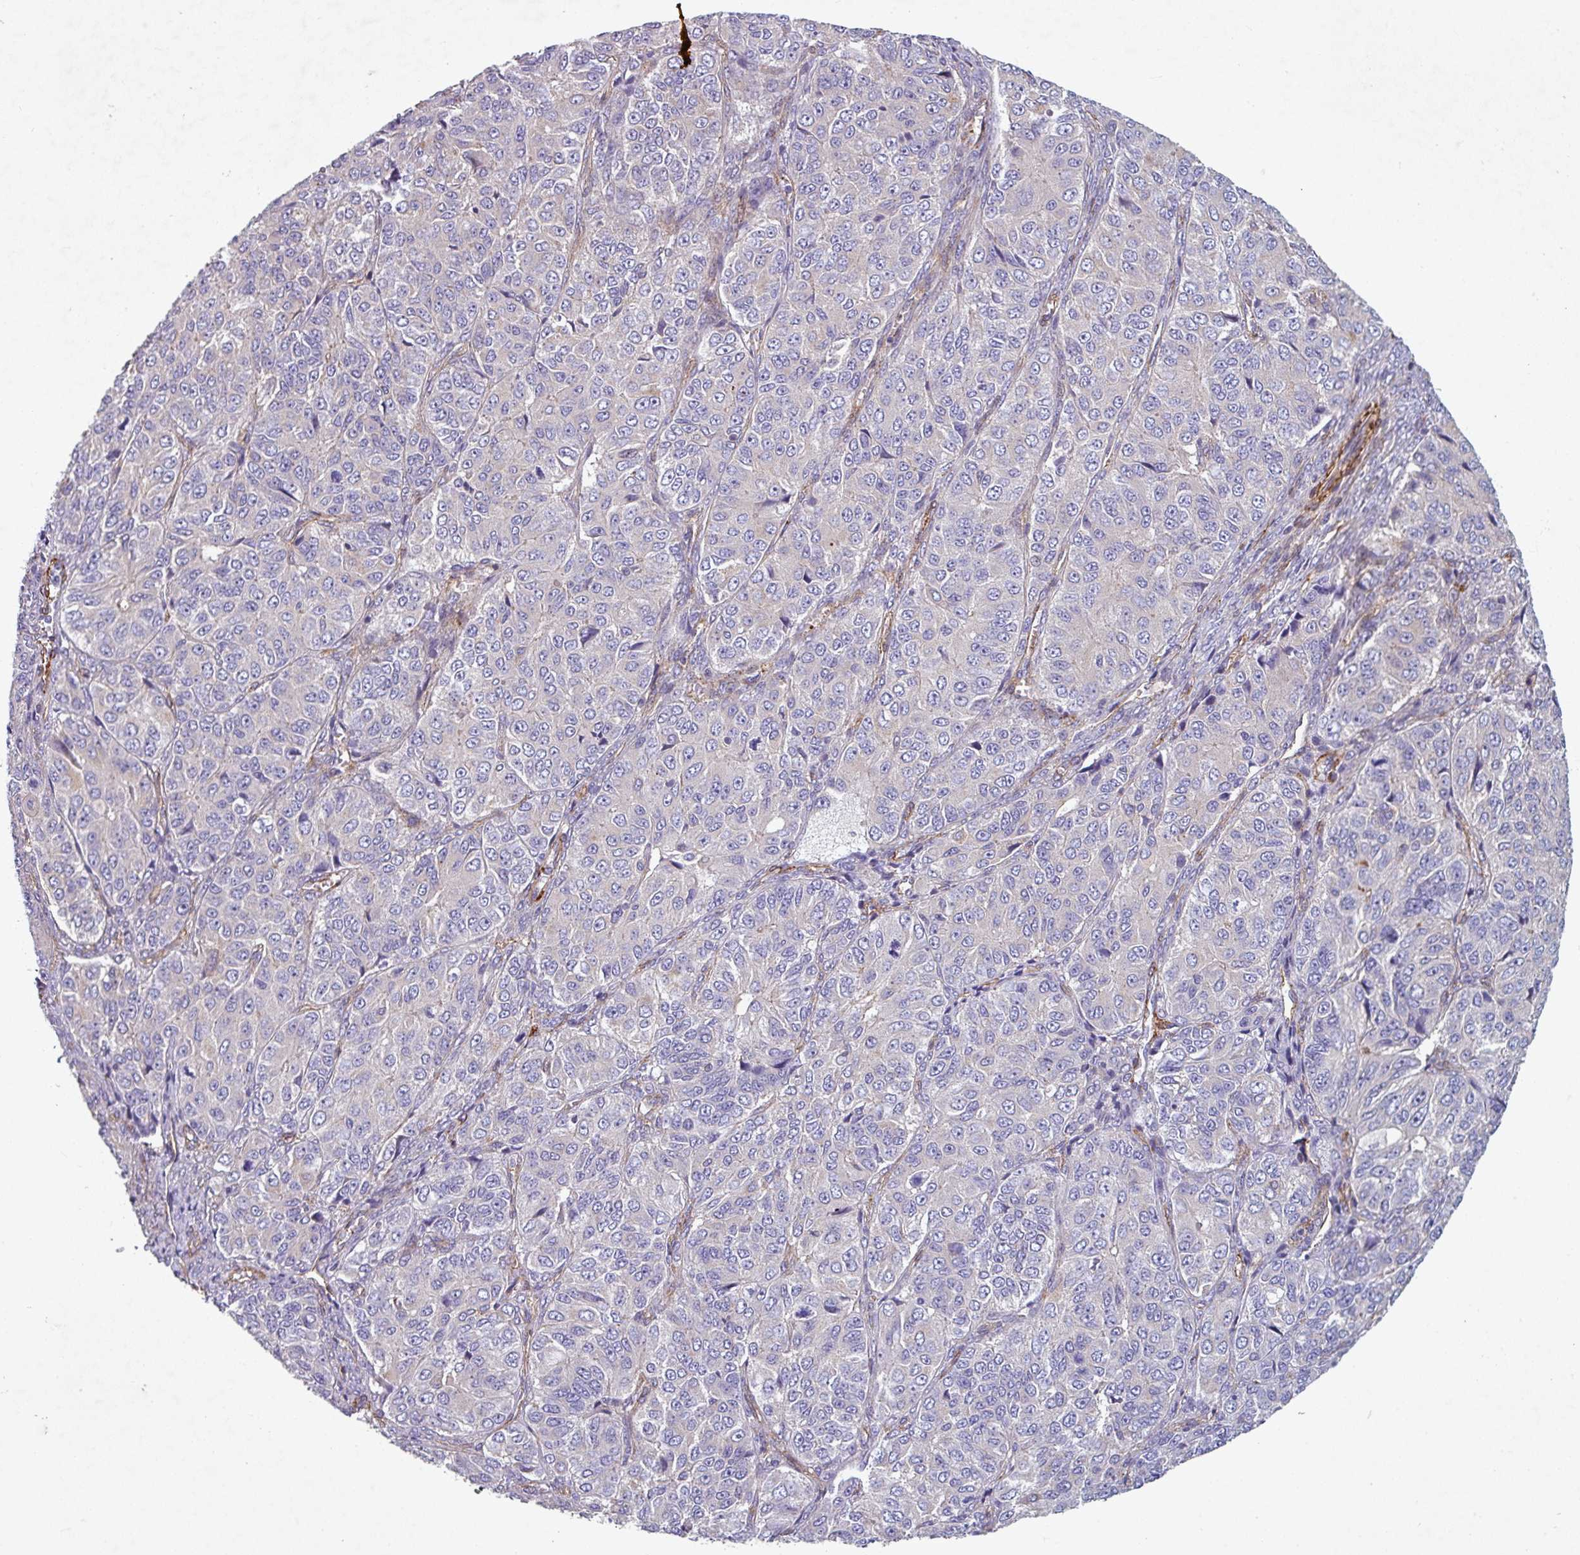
{"staining": {"intensity": "negative", "quantity": "none", "location": "none"}, "tissue": "ovarian cancer", "cell_type": "Tumor cells", "image_type": "cancer", "snomed": [{"axis": "morphology", "description": "Carcinoma, endometroid"}, {"axis": "topography", "description": "Ovary"}], "caption": "Image shows no significant protein positivity in tumor cells of ovarian cancer.", "gene": "ATP2C2", "patient": {"sex": "female", "age": 51}}